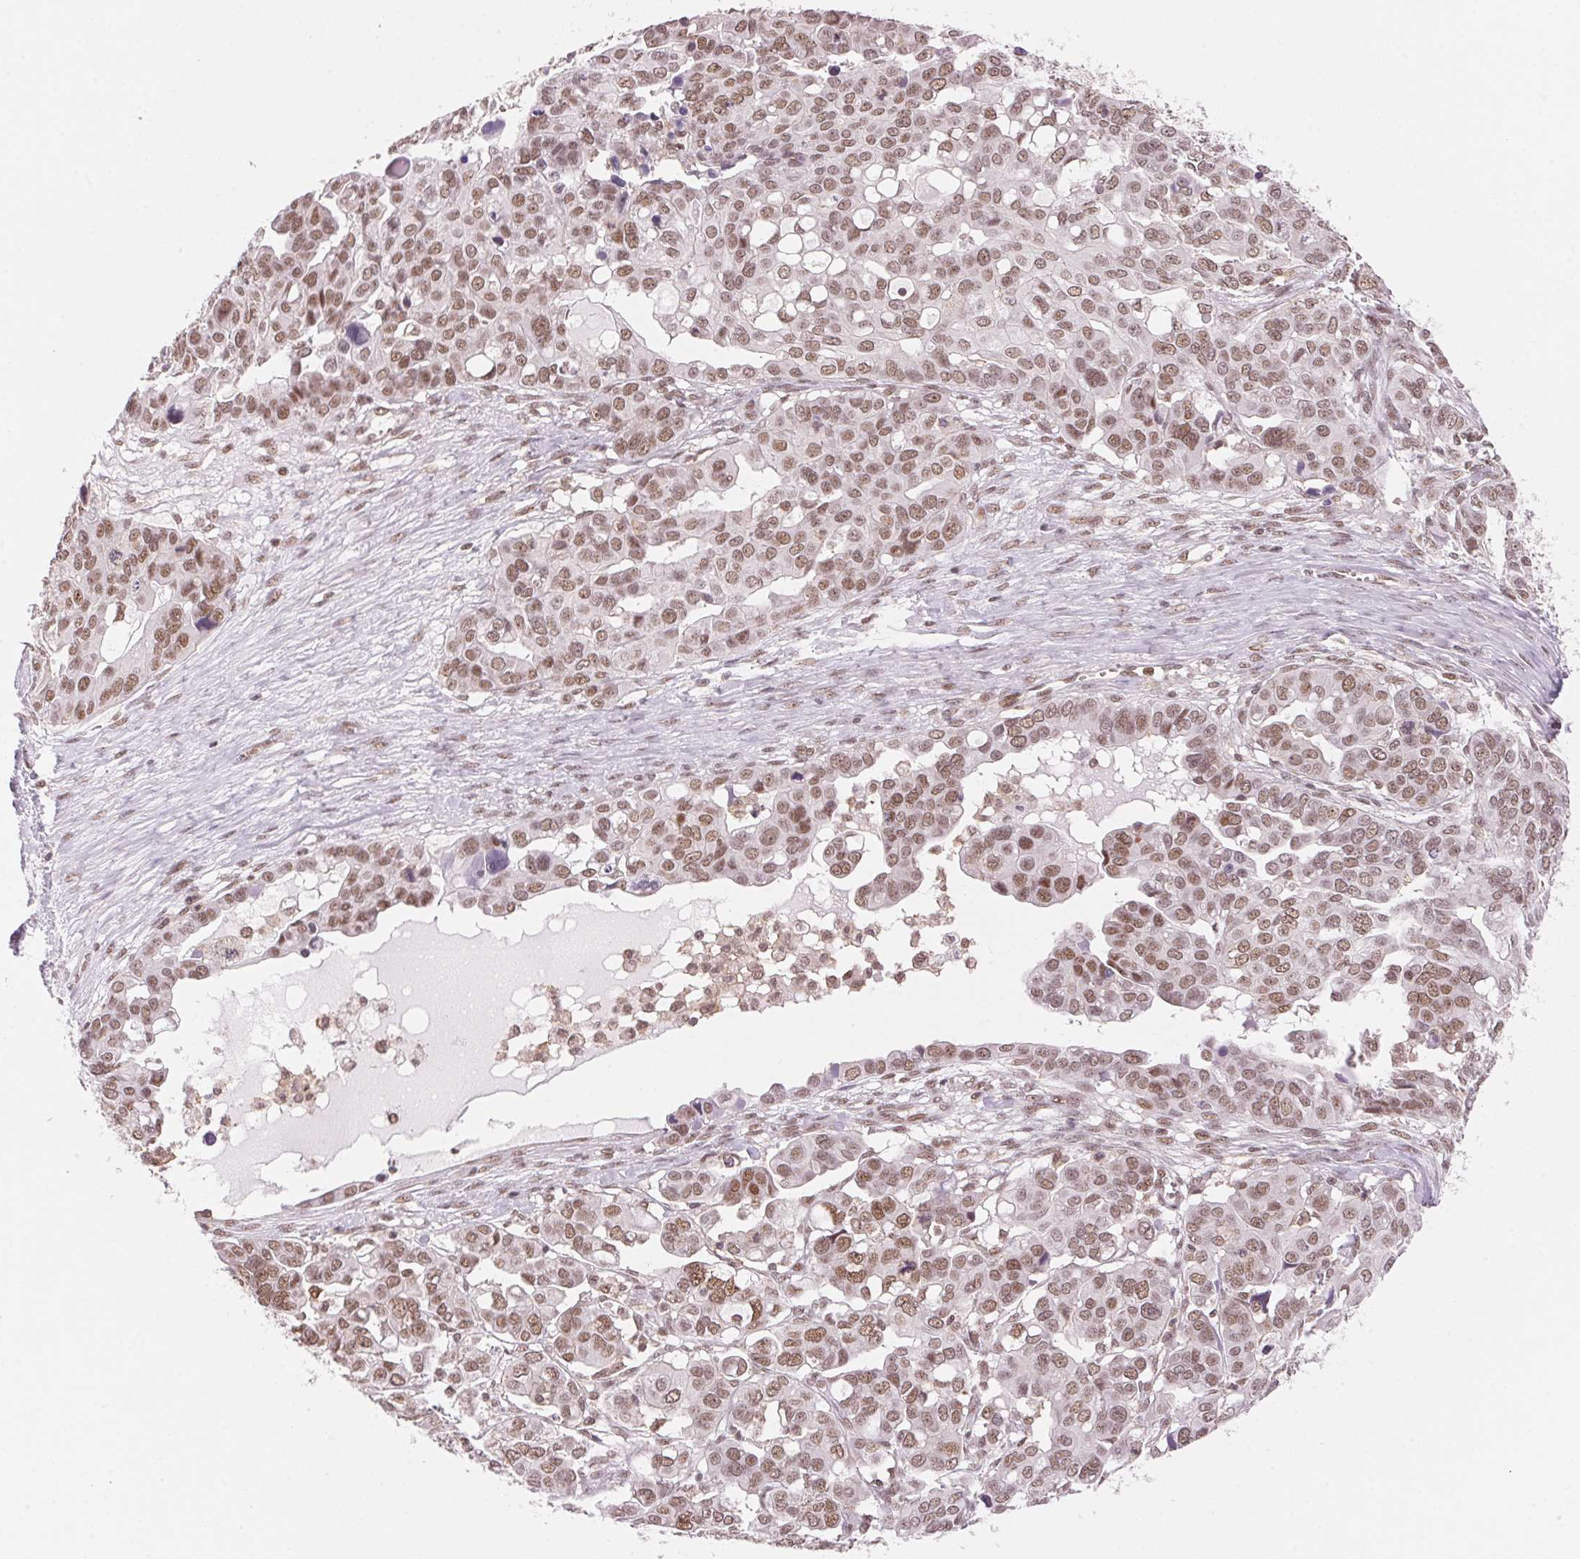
{"staining": {"intensity": "moderate", "quantity": ">75%", "location": "nuclear"}, "tissue": "ovarian cancer", "cell_type": "Tumor cells", "image_type": "cancer", "snomed": [{"axis": "morphology", "description": "Carcinoma, endometroid"}, {"axis": "topography", "description": "Ovary"}], "caption": "There is medium levels of moderate nuclear positivity in tumor cells of ovarian cancer, as demonstrated by immunohistochemical staining (brown color).", "gene": "HNRNPDL", "patient": {"sex": "female", "age": 78}}